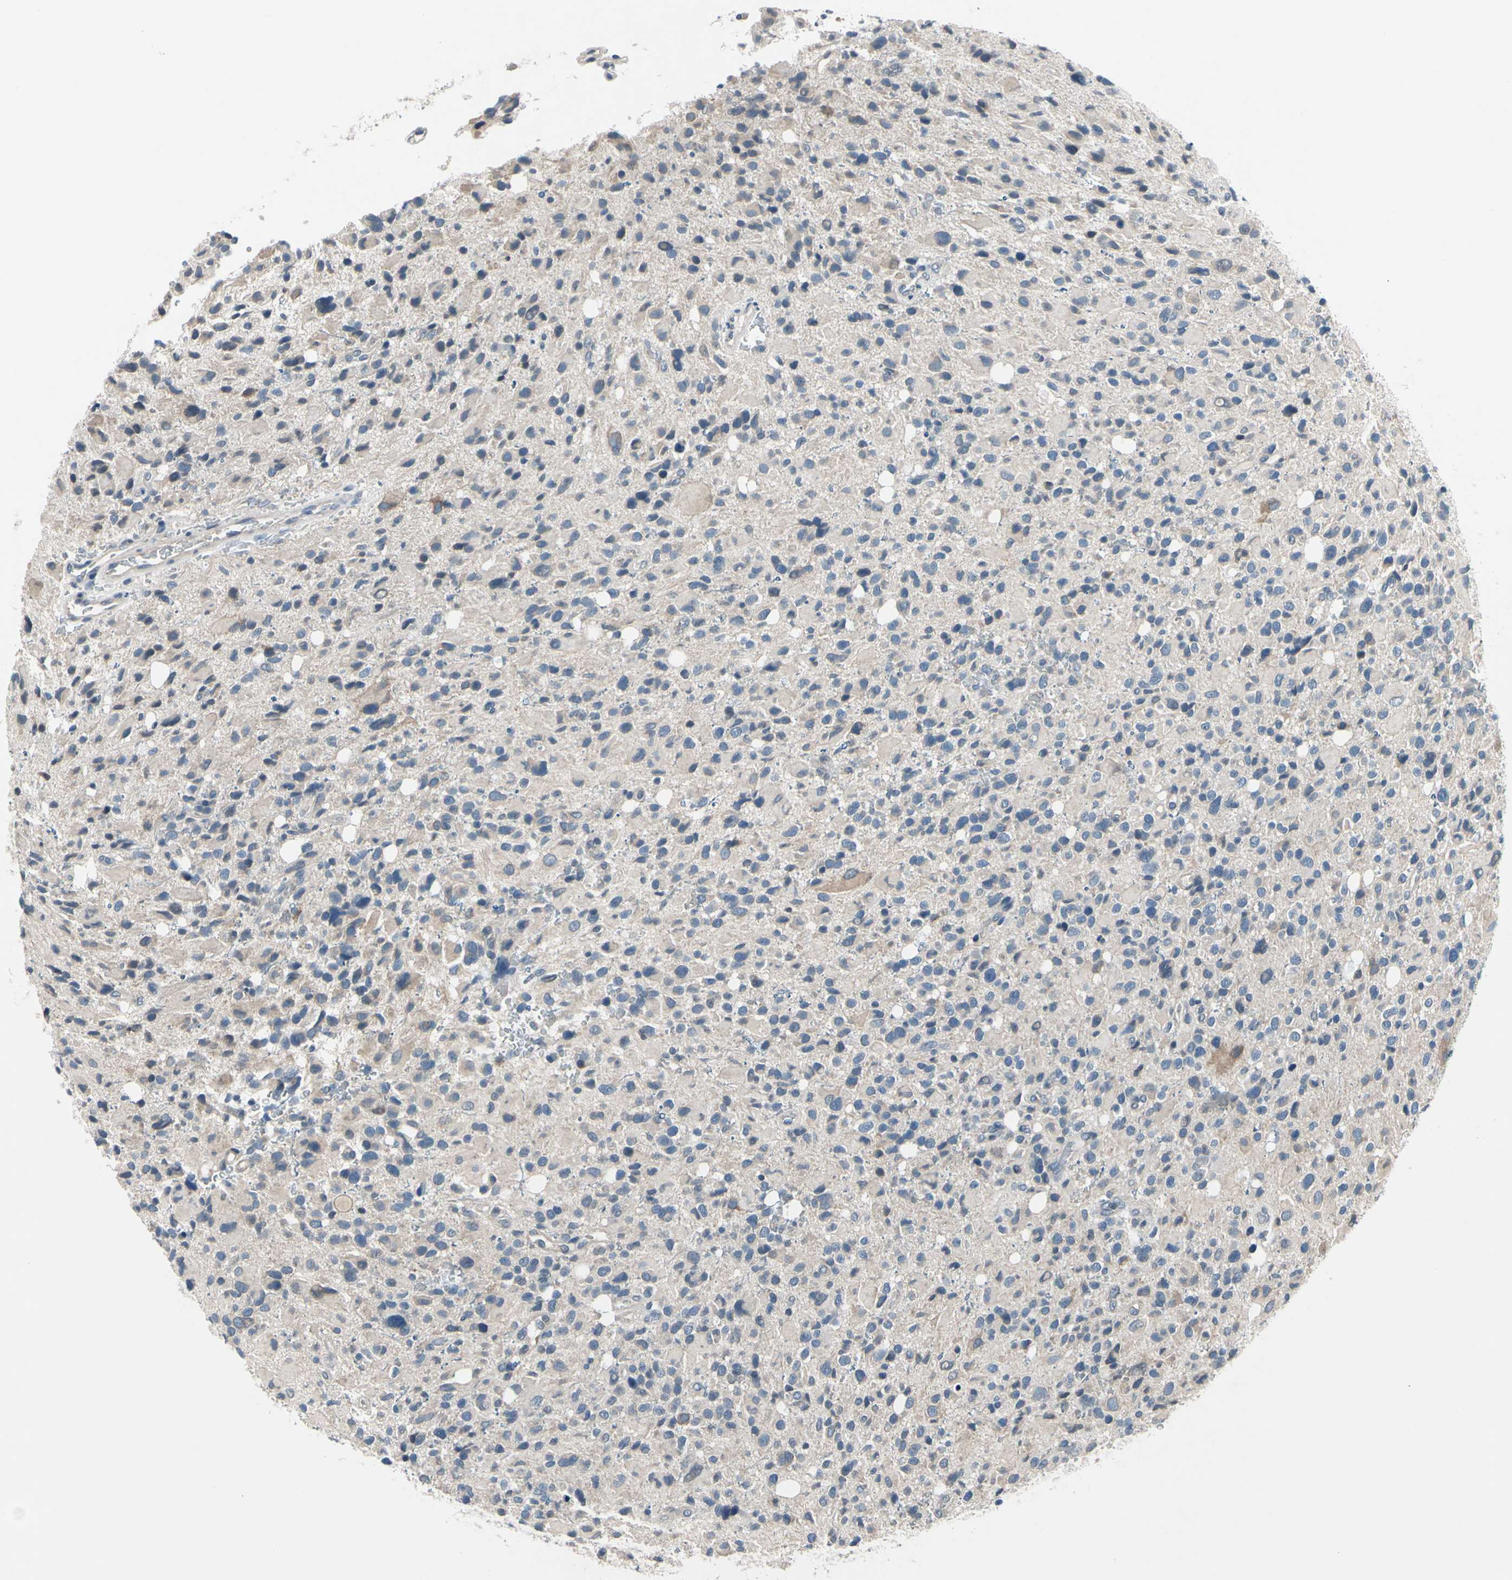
{"staining": {"intensity": "weak", "quantity": "<25%", "location": "cytoplasmic/membranous"}, "tissue": "glioma", "cell_type": "Tumor cells", "image_type": "cancer", "snomed": [{"axis": "morphology", "description": "Glioma, malignant, High grade"}, {"axis": "topography", "description": "Brain"}], "caption": "This histopathology image is of high-grade glioma (malignant) stained with immunohistochemistry to label a protein in brown with the nuclei are counter-stained blue. There is no positivity in tumor cells. The staining is performed using DAB brown chromogen with nuclei counter-stained in using hematoxylin.", "gene": "SELENOK", "patient": {"sex": "male", "age": 48}}